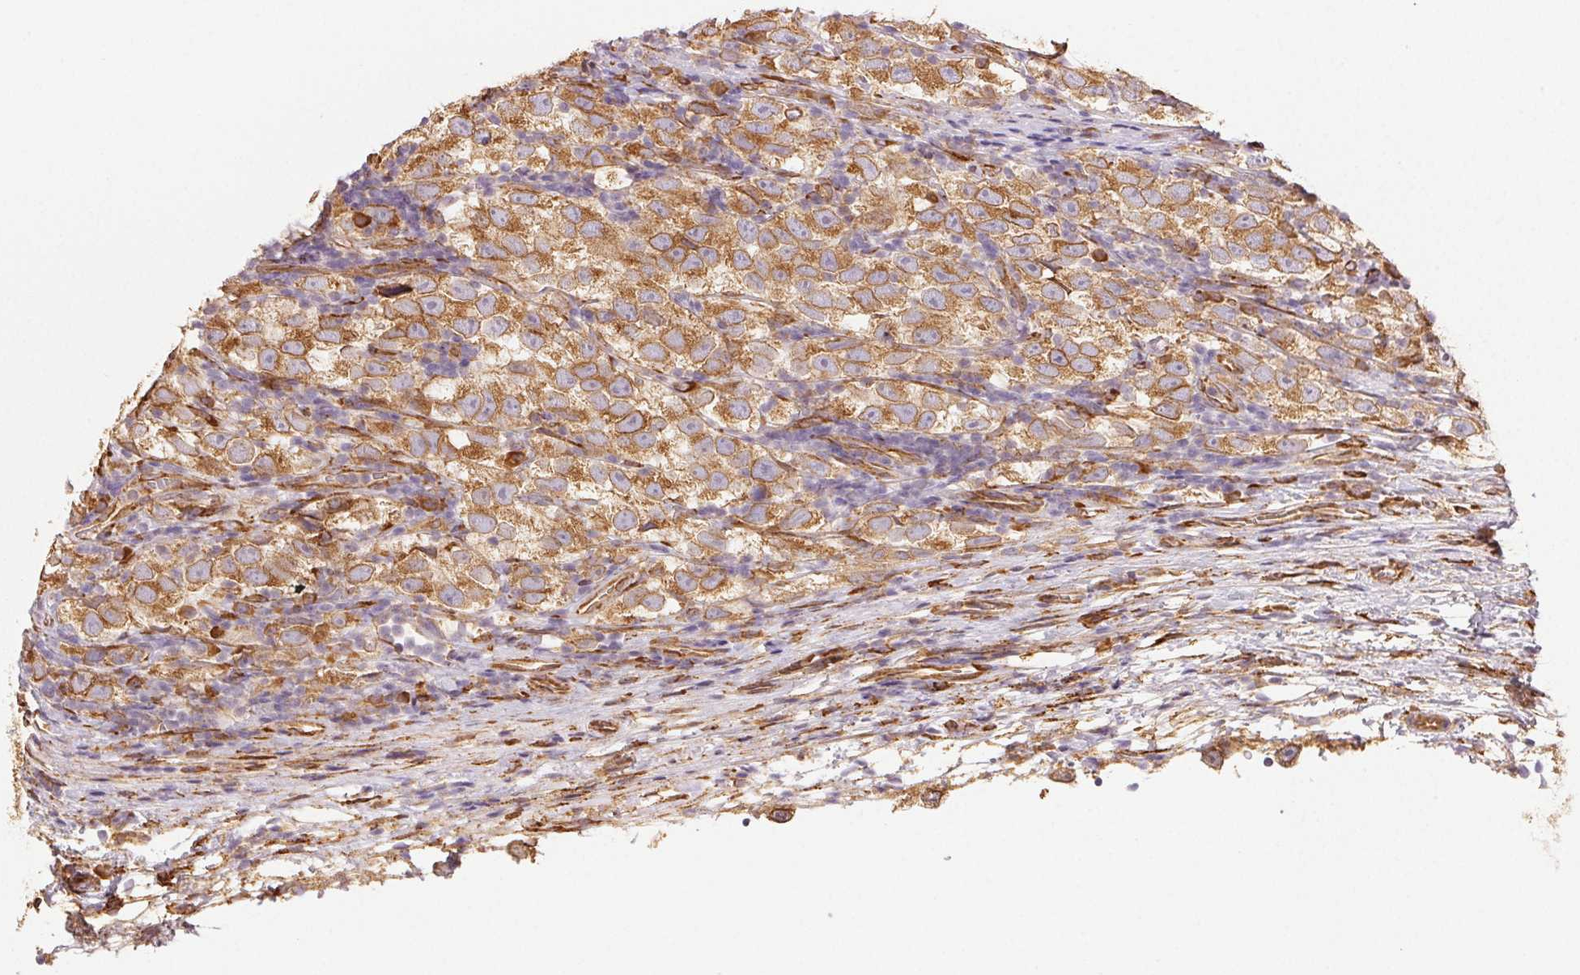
{"staining": {"intensity": "moderate", "quantity": ">75%", "location": "cytoplasmic/membranous"}, "tissue": "testis cancer", "cell_type": "Tumor cells", "image_type": "cancer", "snomed": [{"axis": "morphology", "description": "Seminoma, NOS"}, {"axis": "topography", "description": "Testis"}], "caption": "This image displays IHC staining of human testis seminoma, with medium moderate cytoplasmic/membranous positivity in approximately >75% of tumor cells.", "gene": "RCN3", "patient": {"sex": "male", "age": 26}}